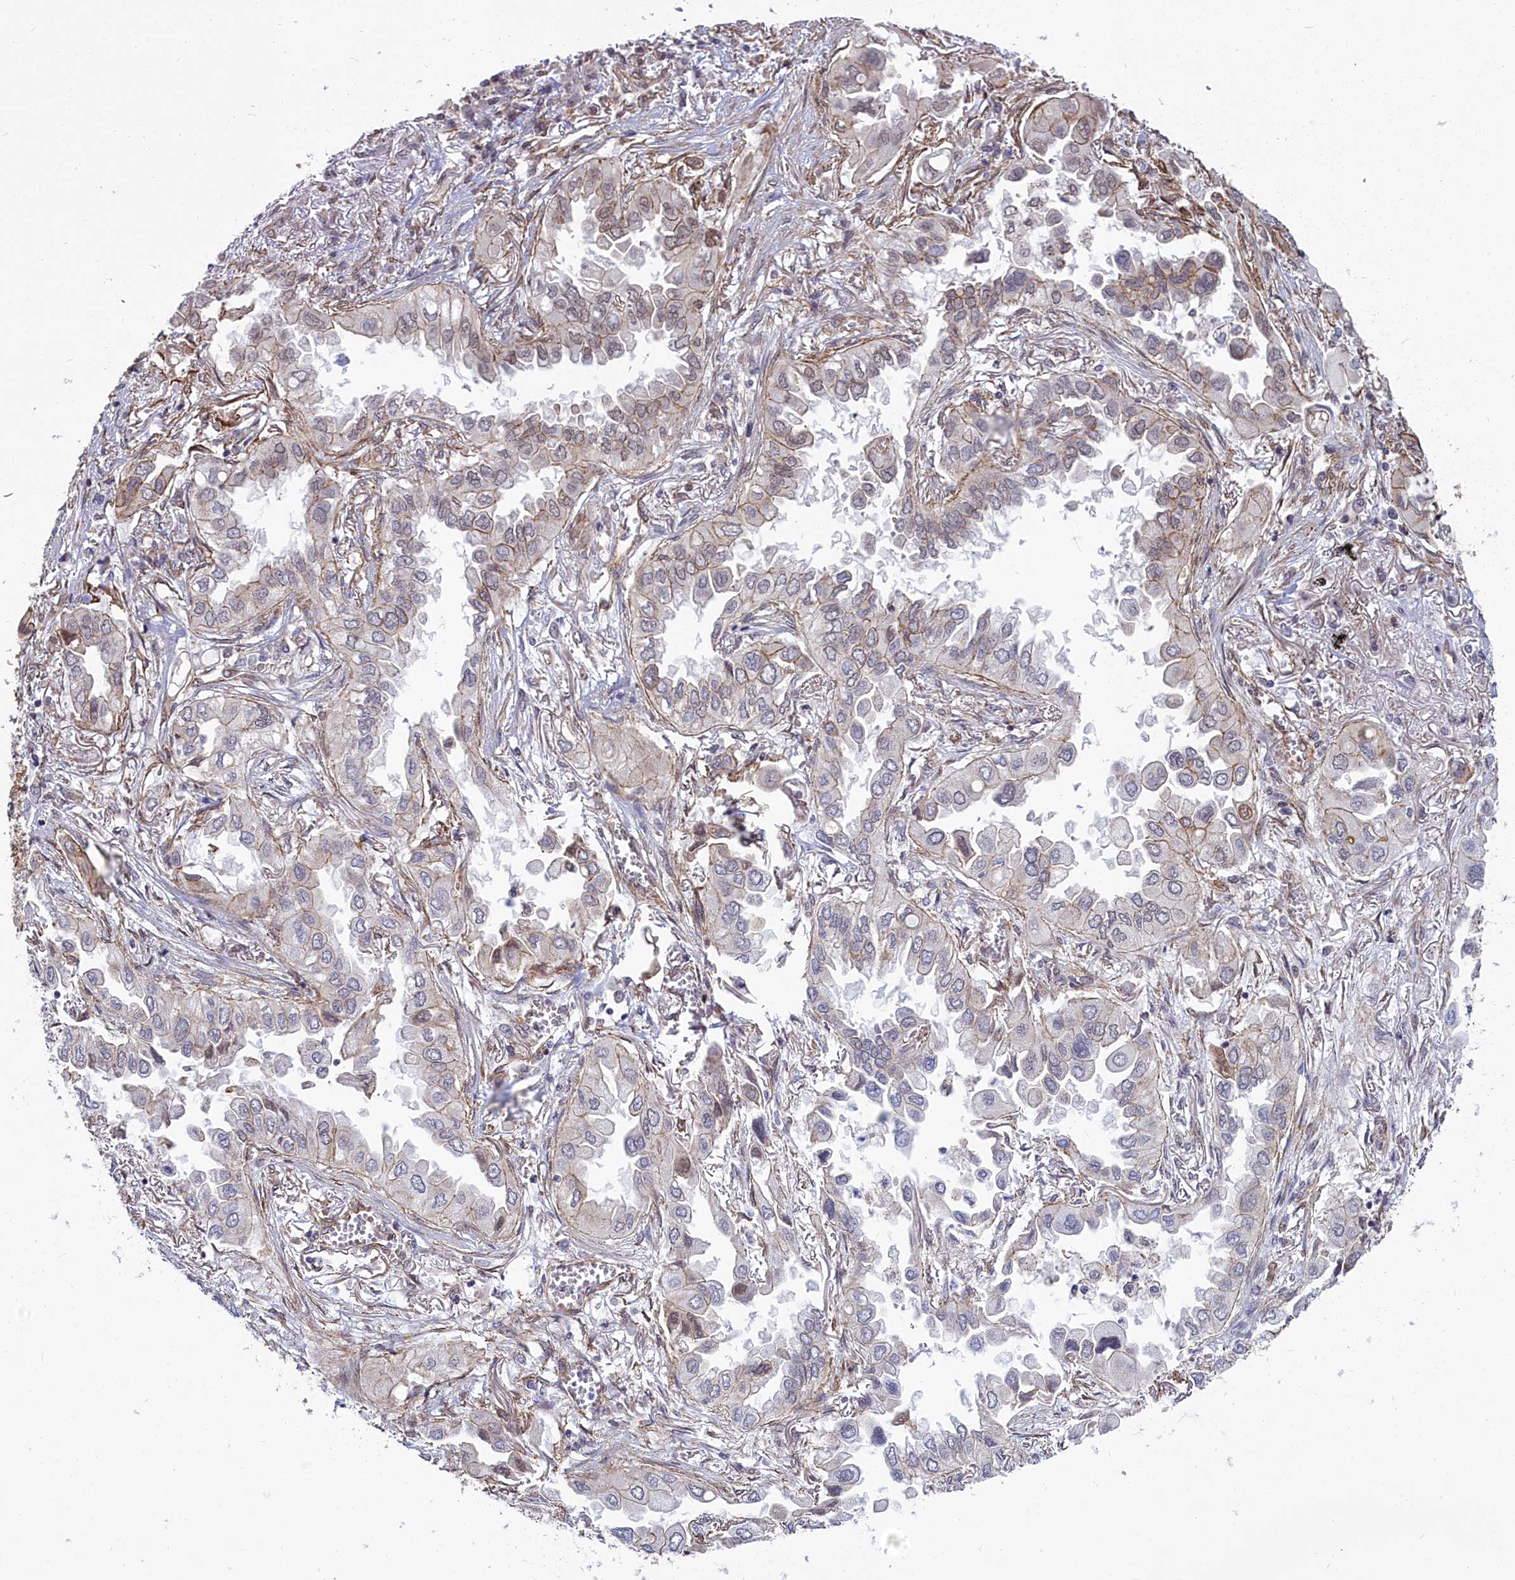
{"staining": {"intensity": "weak", "quantity": "<25%", "location": "nuclear"}, "tissue": "lung cancer", "cell_type": "Tumor cells", "image_type": "cancer", "snomed": [{"axis": "morphology", "description": "Adenocarcinoma, NOS"}, {"axis": "topography", "description": "Lung"}], "caption": "This is a image of immunohistochemistry (IHC) staining of lung cancer, which shows no positivity in tumor cells.", "gene": "YJU2", "patient": {"sex": "female", "age": 76}}